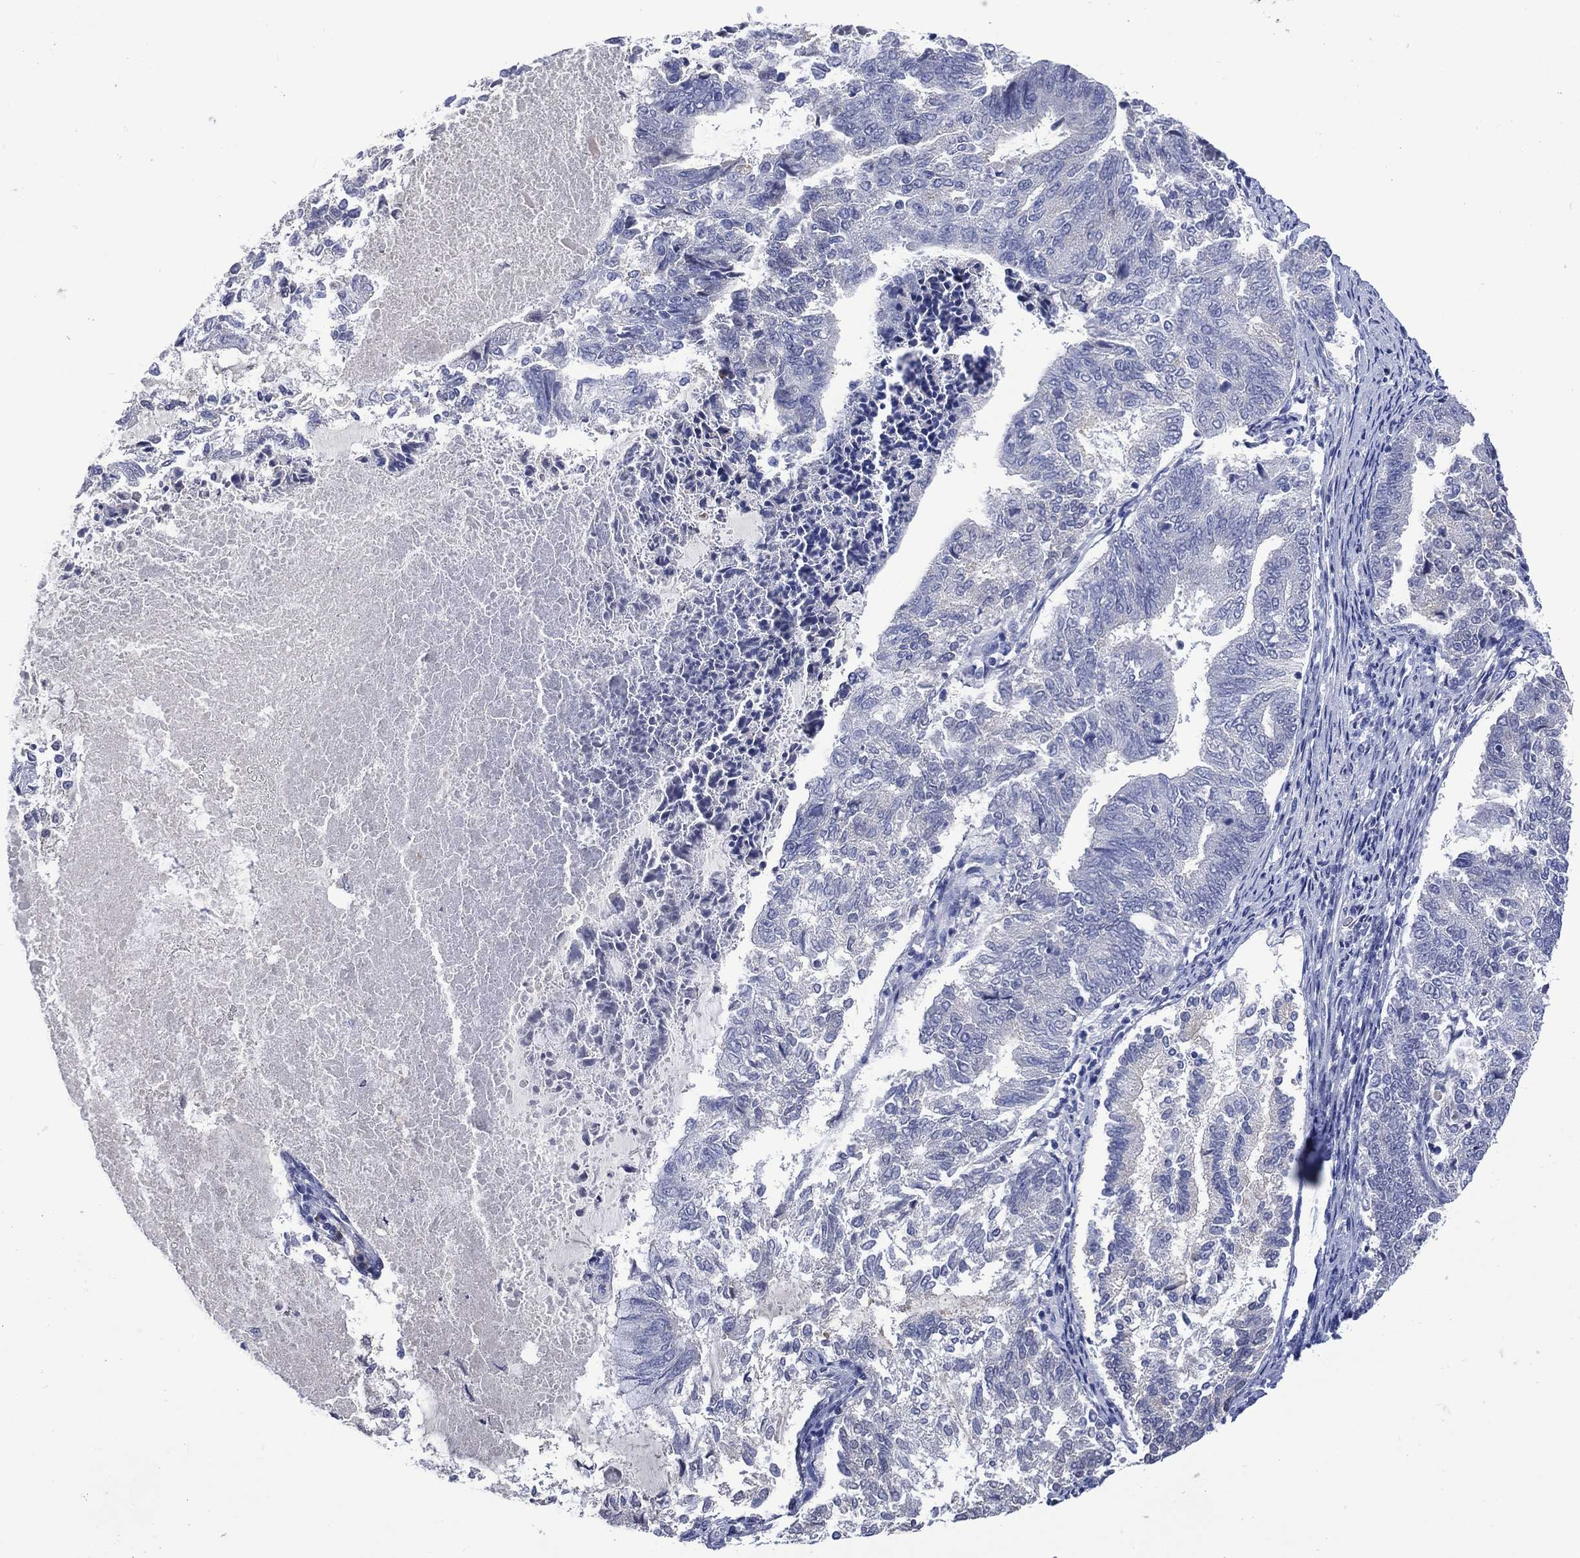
{"staining": {"intensity": "negative", "quantity": "none", "location": "none"}, "tissue": "endometrial cancer", "cell_type": "Tumor cells", "image_type": "cancer", "snomed": [{"axis": "morphology", "description": "Adenocarcinoma, NOS"}, {"axis": "topography", "description": "Endometrium"}], "caption": "Protein analysis of endometrial adenocarcinoma exhibits no significant expression in tumor cells.", "gene": "USP26", "patient": {"sex": "female", "age": 65}}